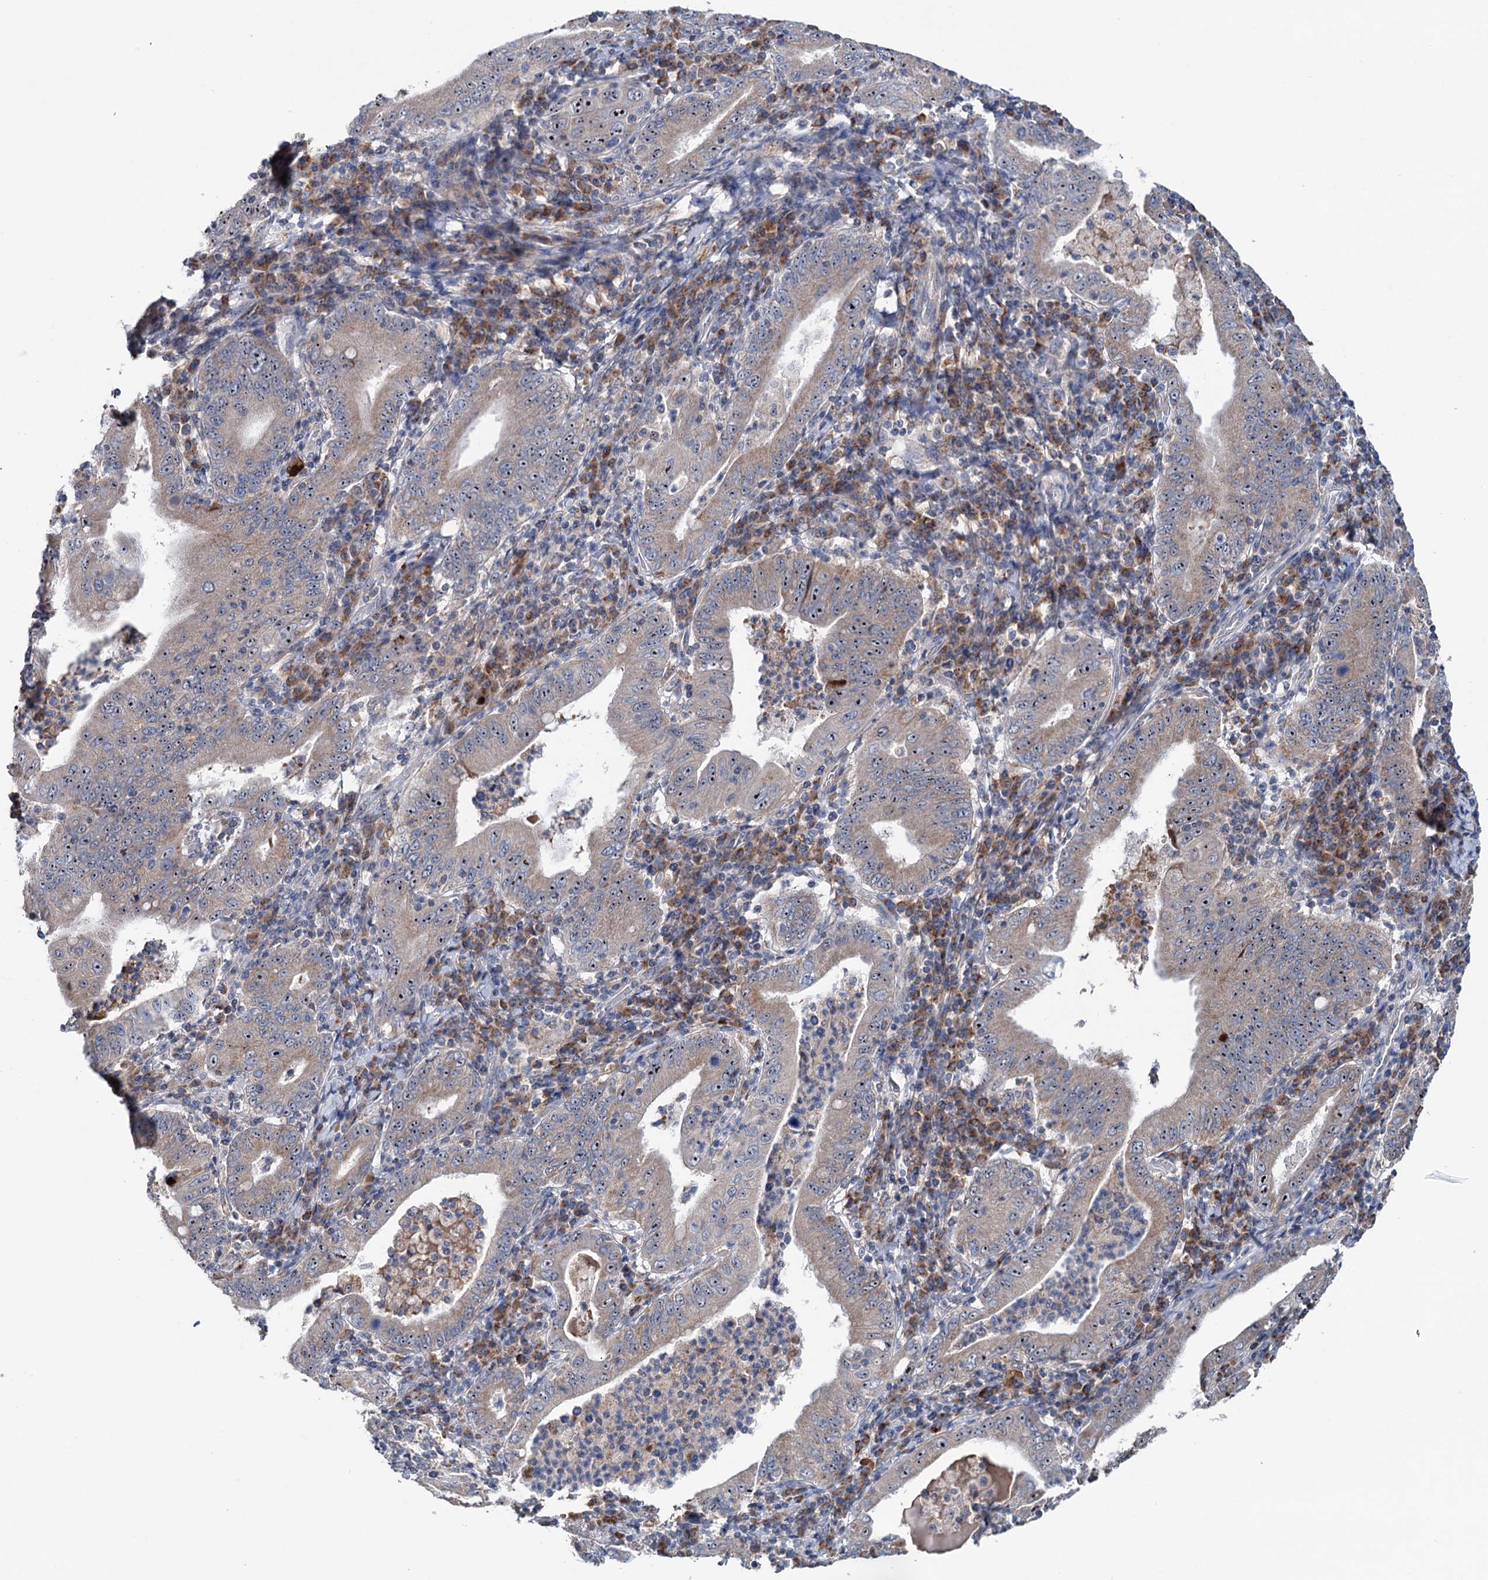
{"staining": {"intensity": "moderate", "quantity": "25%-75%", "location": "cytoplasmic/membranous,nuclear"}, "tissue": "stomach cancer", "cell_type": "Tumor cells", "image_type": "cancer", "snomed": [{"axis": "morphology", "description": "Normal tissue, NOS"}, {"axis": "morphology", "description": "Adenocarcinoma, NOS"}, {"axis": "topography", "description": "Esophagus"}, {"axis": "topography", "description": "Stomach, upper"}, {"axis": "topography", "description": "Peripheral nerve tissue"}], "caption": "Brown immunohistochemical staining in adenocarcinoma (stomach) shows moderate cytoplasmic/membranous and nuclear positivity in about 25%-75% of tumor cells.", "gene": "HTR3B", "patient": {"sex": "male", "age": 62}}